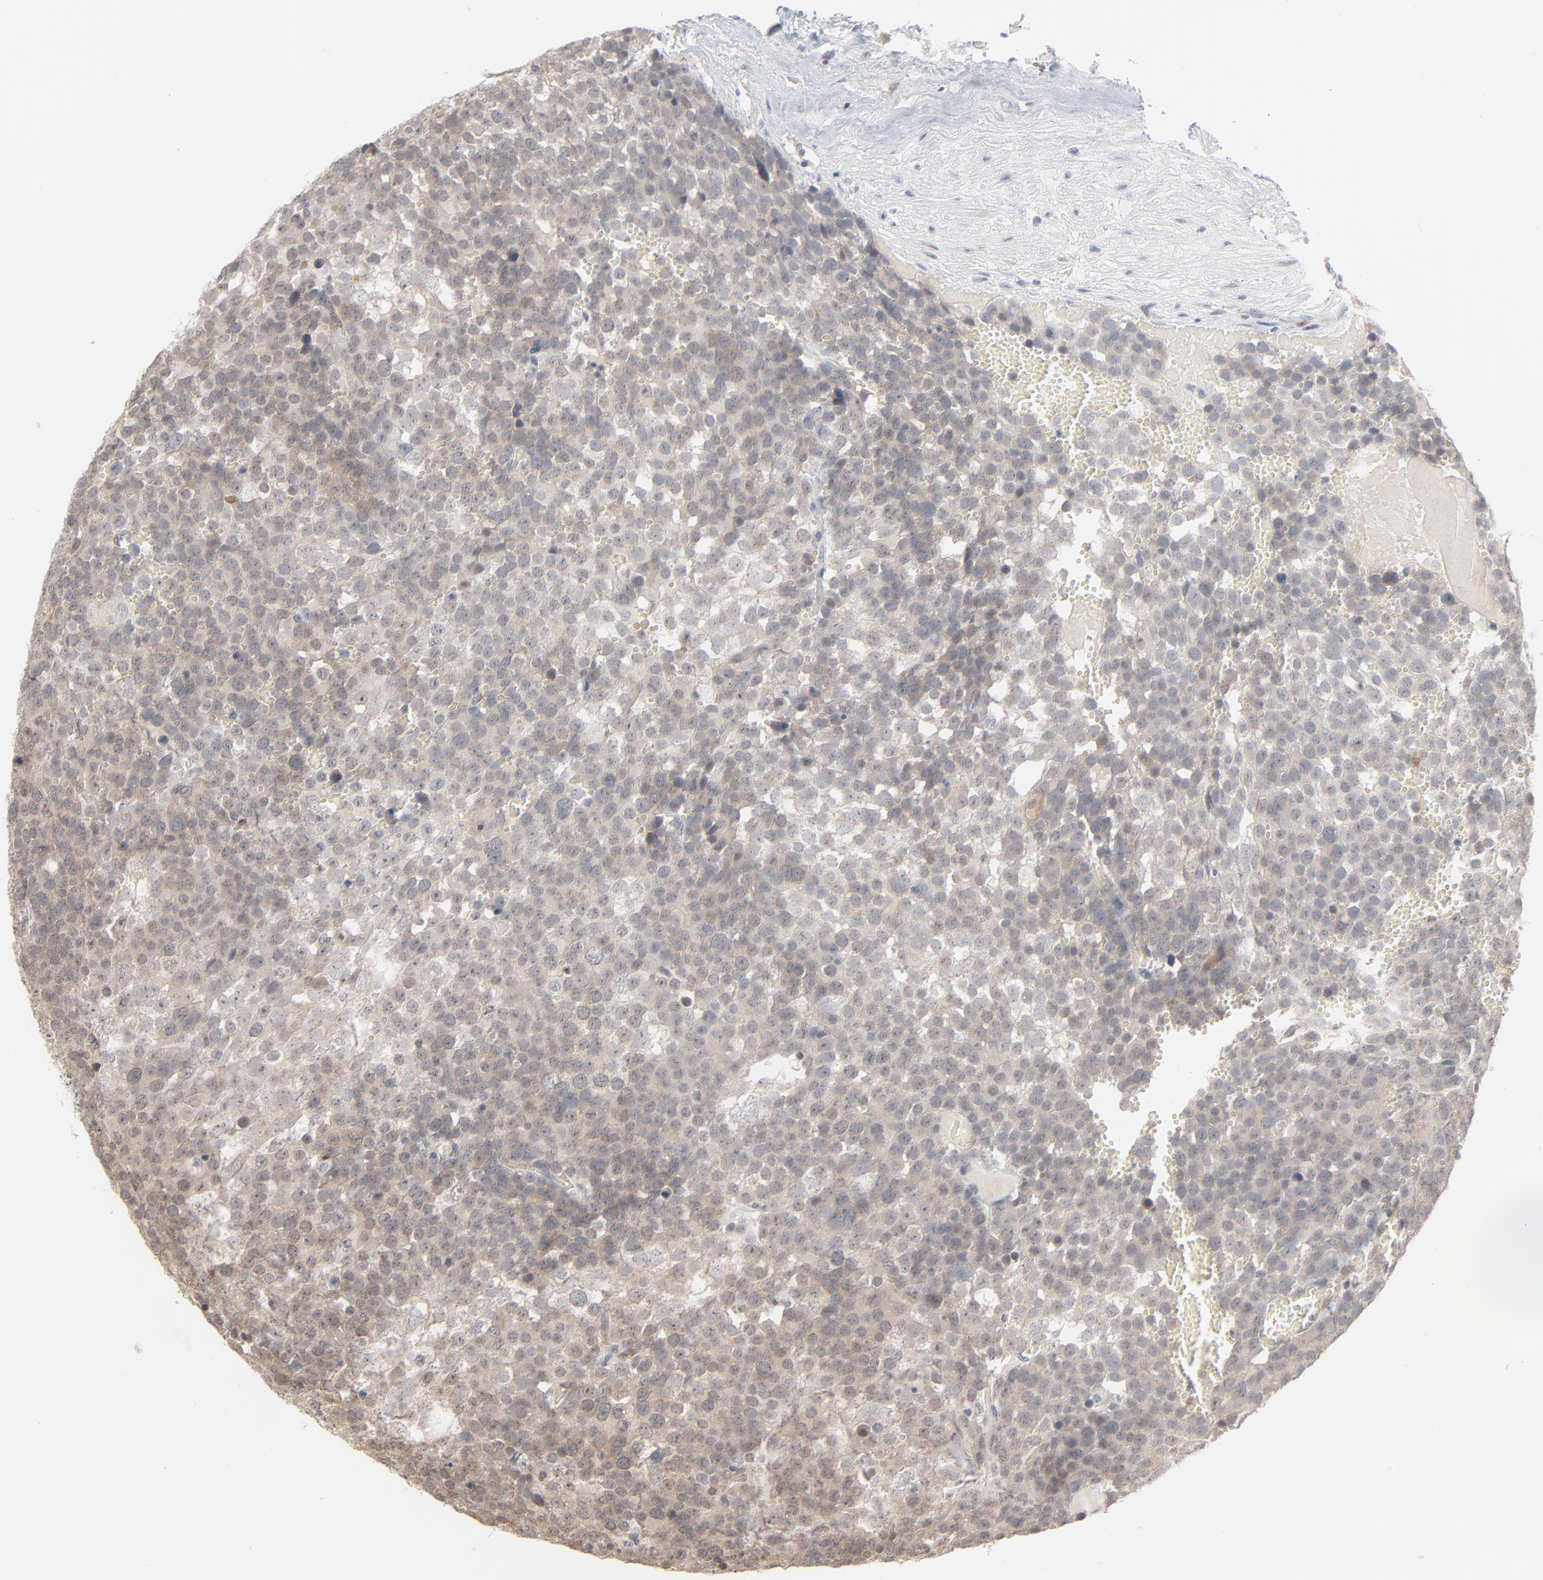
{"staining": {"intensity": "weak", "quantity": ">75%", "location": "cytoplasmic/membranous"}, "tissue": "testis cancer", "cell_type": "Tumor cells", "image_type": "cancer", "snomed": [{"axis": "morphology", "description": "Seminoma, NOS"}, {"axis": "topography", "description": "Testis"}], "caption": "Approximately >75% of tumor cells in testis seminoma display weak cytoplasmic/membranous protein positivity as visualized by brown immunohistochemical staining.", "gene": "ITPR3", "patient": {"sex": "male", "age": 71}}